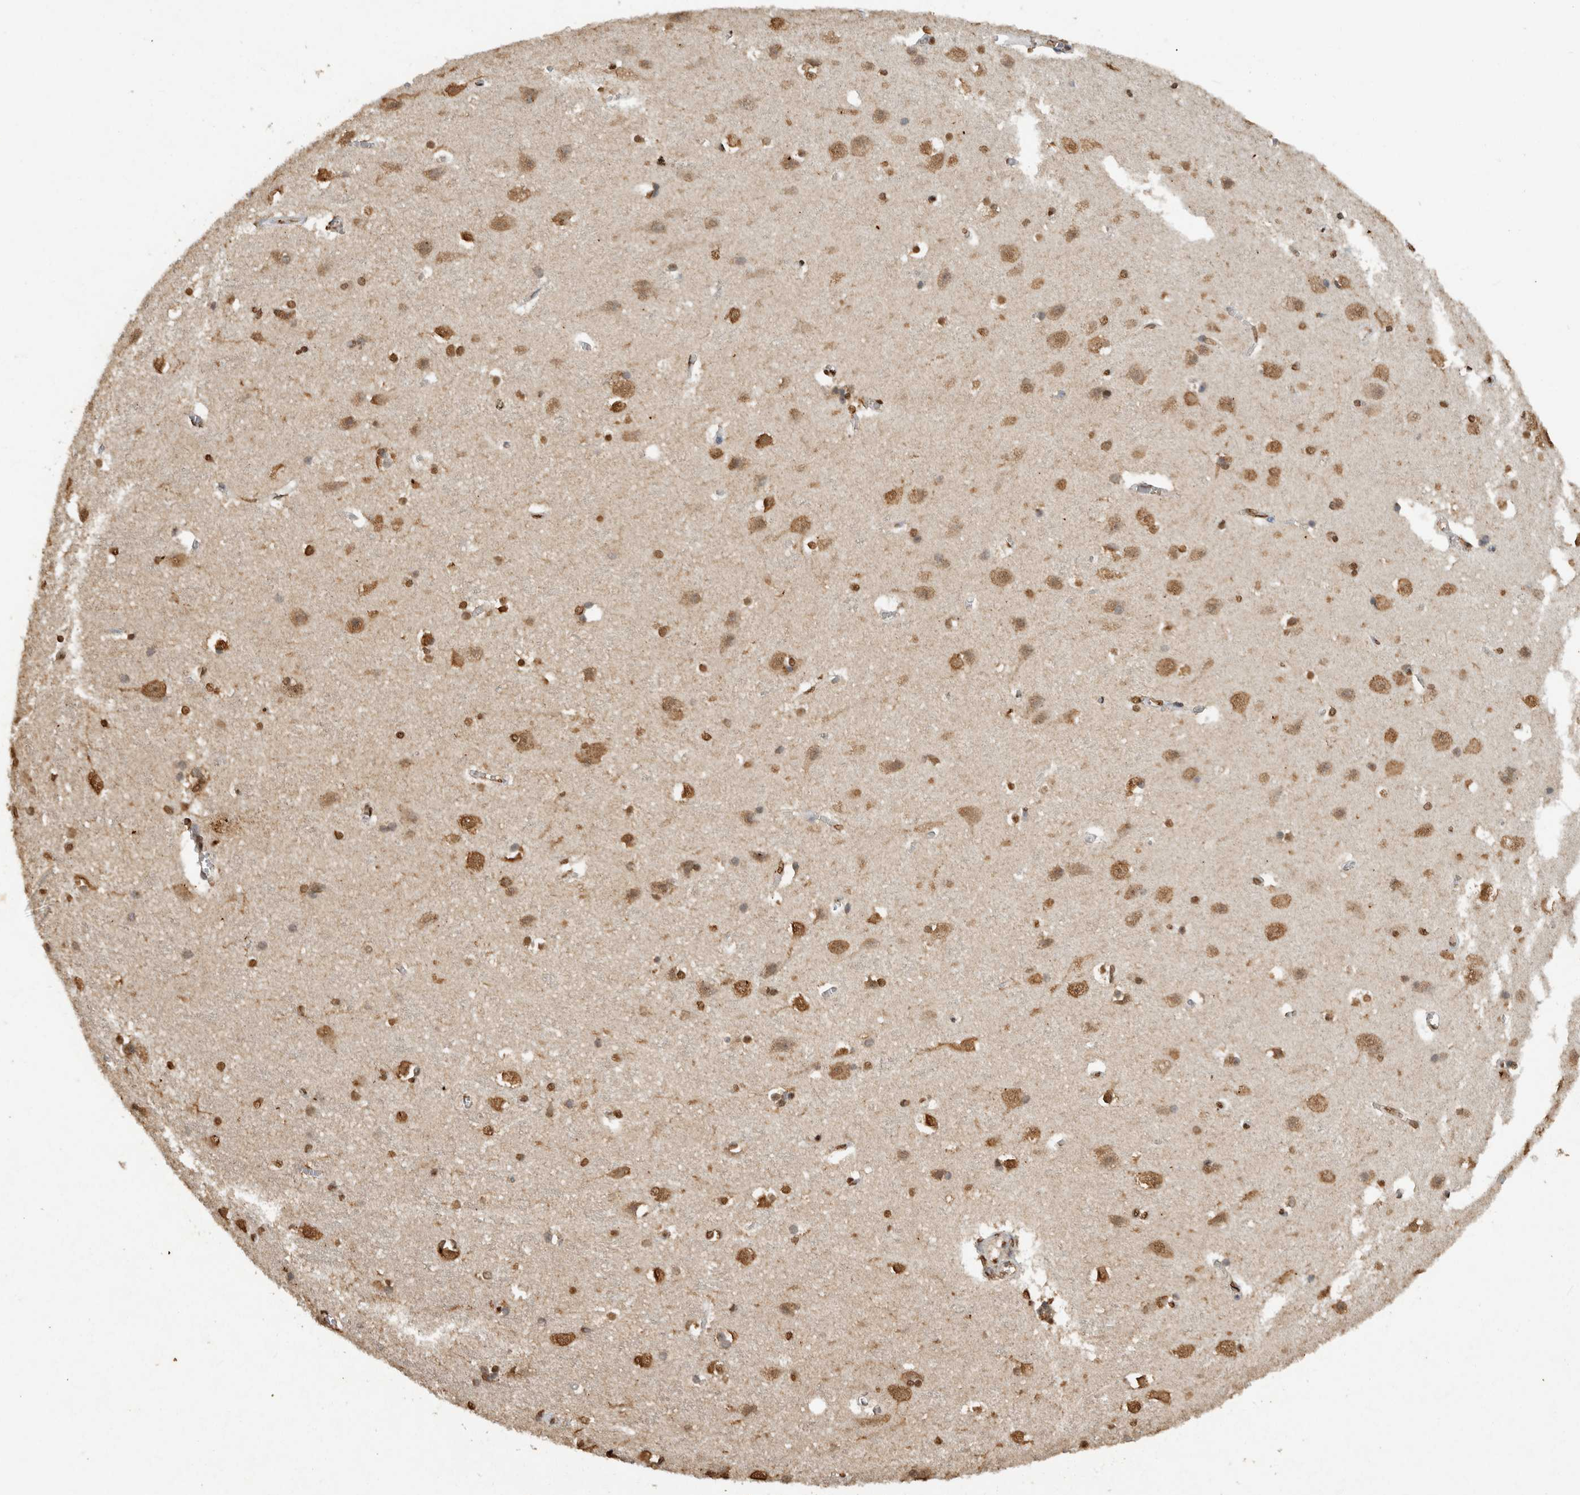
{"staining": {"intensity": "moderate", "quantity": ">75%", "location": "nuclear"}, "tissue": "cerebral cortex", "cell_type": "Endothelial cells", "image_type": "normal", "snomed": [{"axis": "morphology", "description": "Normal tissue, NOS"}, {"axis": "topography", "description": "Cerebral cortex"}], "caption": "Cerebral cortex stained with DAB (3,3'-diaminobenzidine) immunohistochemistry shows medium levels of moderate nuclear expression in about >75% of endothelial cells.", "gene": "HAND2", "patient": {"sex": "male", "age": 54}}